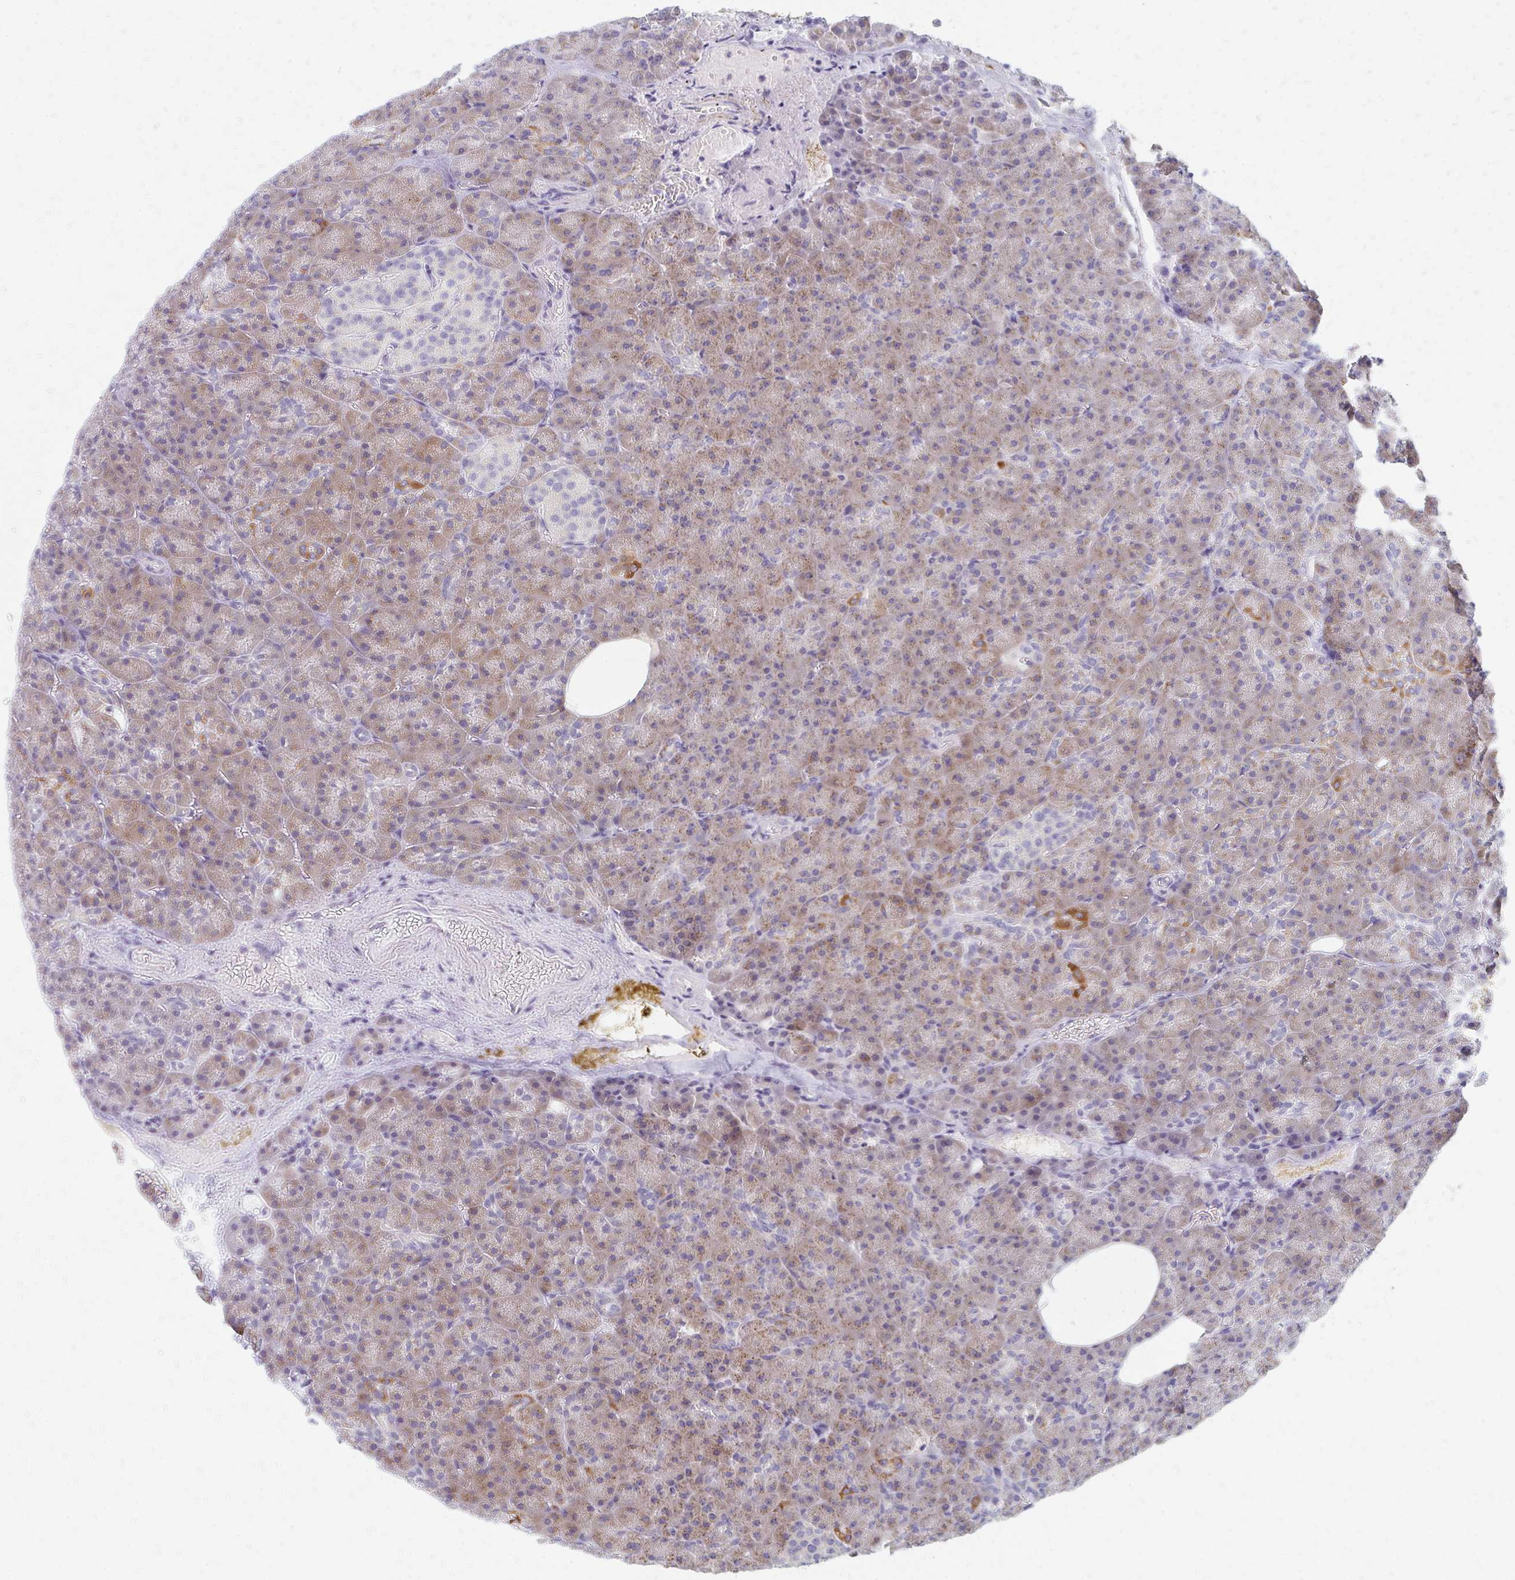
{"staining": {"intensity": "weak", "quantity": "25%-75%", "location": "cytoplasmic/membranous"}, "tissue": "pancreas", "cell_type": "Exocrine glandular cells", "image_type": "normal", "snomed": [{"axis": "morphology", "description": "Normal tissue, NOS"}, {"axis": "topography", "description": "Pancreas"}], "caption": "The photomicrograph shows immunohistochemical staining of unremarkable pancreas. There is weak cytoplasmic/membranous staining is present in about 25%-75% of exocrine glandular cells.", "gene": "OR10V1", "patient": {"sex": "female", "age": 74}}